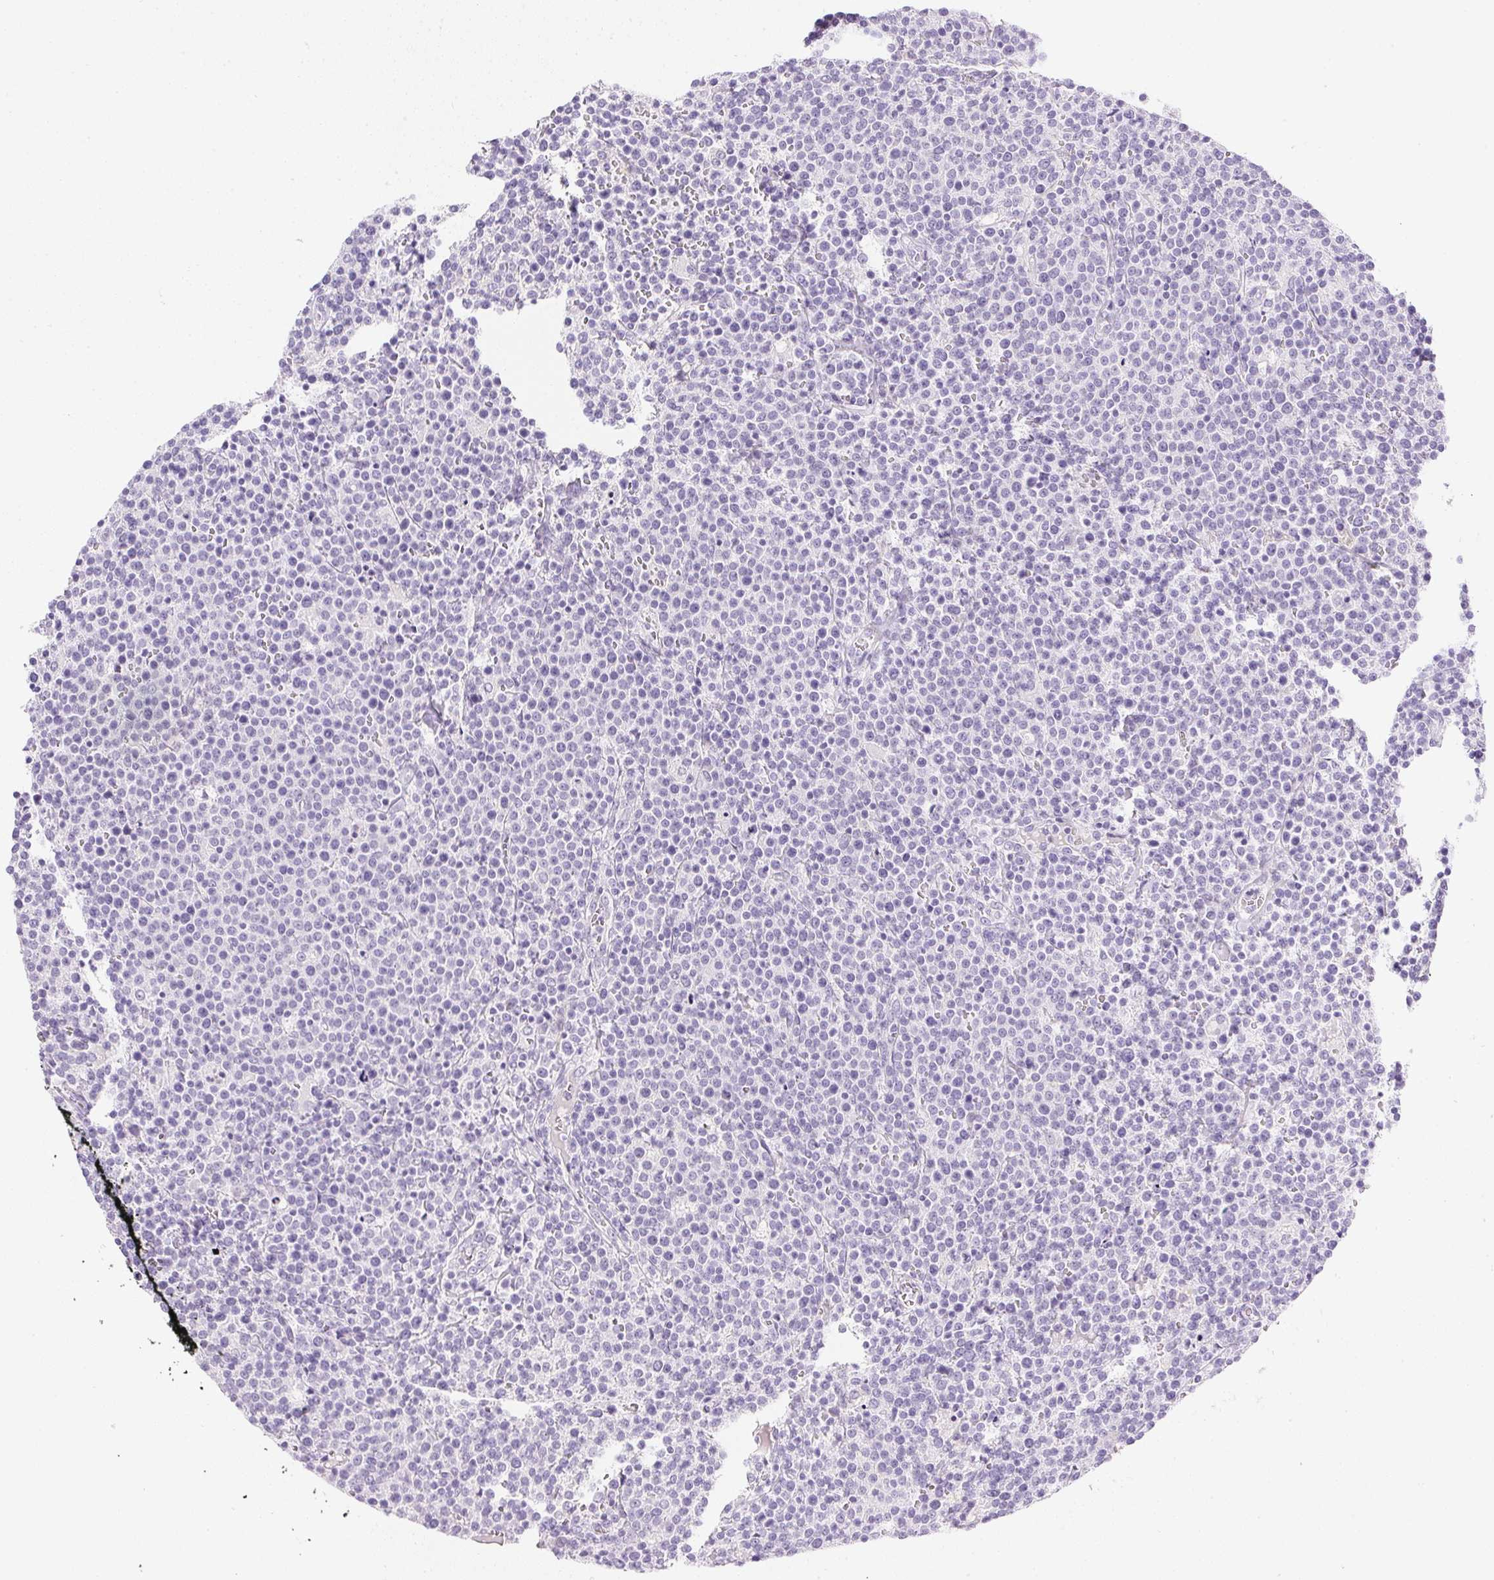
{"staining": {"intensity": "negative", "quantity": "none", "location": "none"}, "tissue": "lymphoma", "cell_type": "Tumor cells", "image_type": "cancer", "snomed": [{"axis": "morphology", "description": "Malignant lymphoma, non-Hodgkin's type, High grade"}, {"axis": "topography", "description": "Lymph node"}], "caption": "Immunohistochemical staining of human high-grade malignant lymphoma, non-Hodgkin's type demonstrates no significant positivity in tumor cells.", "gene": "CTRL", "patient": {"sex": "male", "age": 61}}